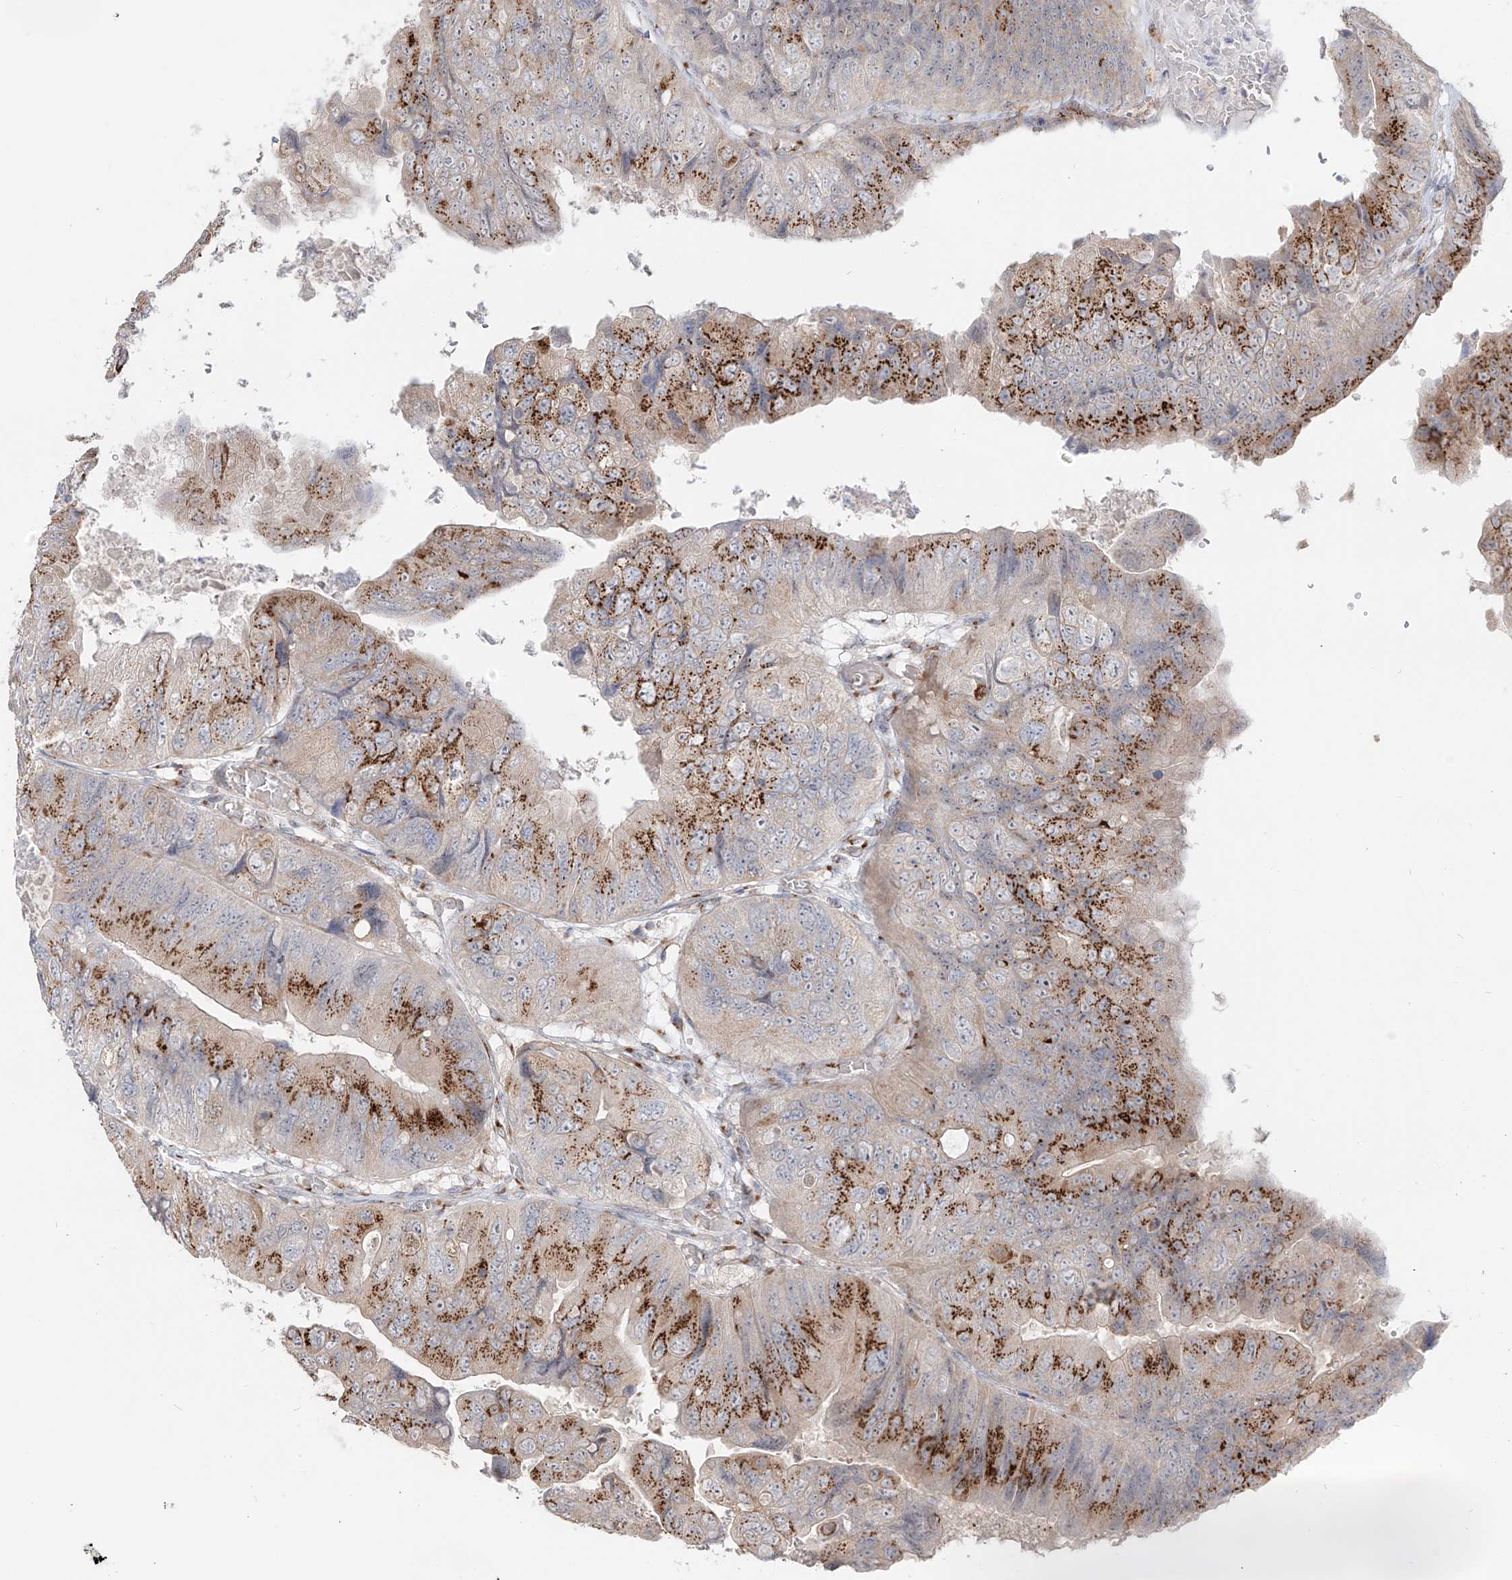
{"staining": {"intensity": "moderate", "quantity": ">75%", "location": "cytoplasmic/membranous"}, "tissue": "colorectal cancer", "cell_type": "Tumor cells", "image_type": "cancer", "snomed": [{"axis": "morphology", "description": "Adenocarcinoma, NOS"}, {"axis": "topography", "description": "Rectum"}], "caption": "Protein expression analysis of human colorectal cancer (adenocarcinoma) reveals moderate cytoplasmic/membranous staining in about >75% of tumor cells.", "gene": "BSDC1", "patient": {"sex": "male", "age": 63}}